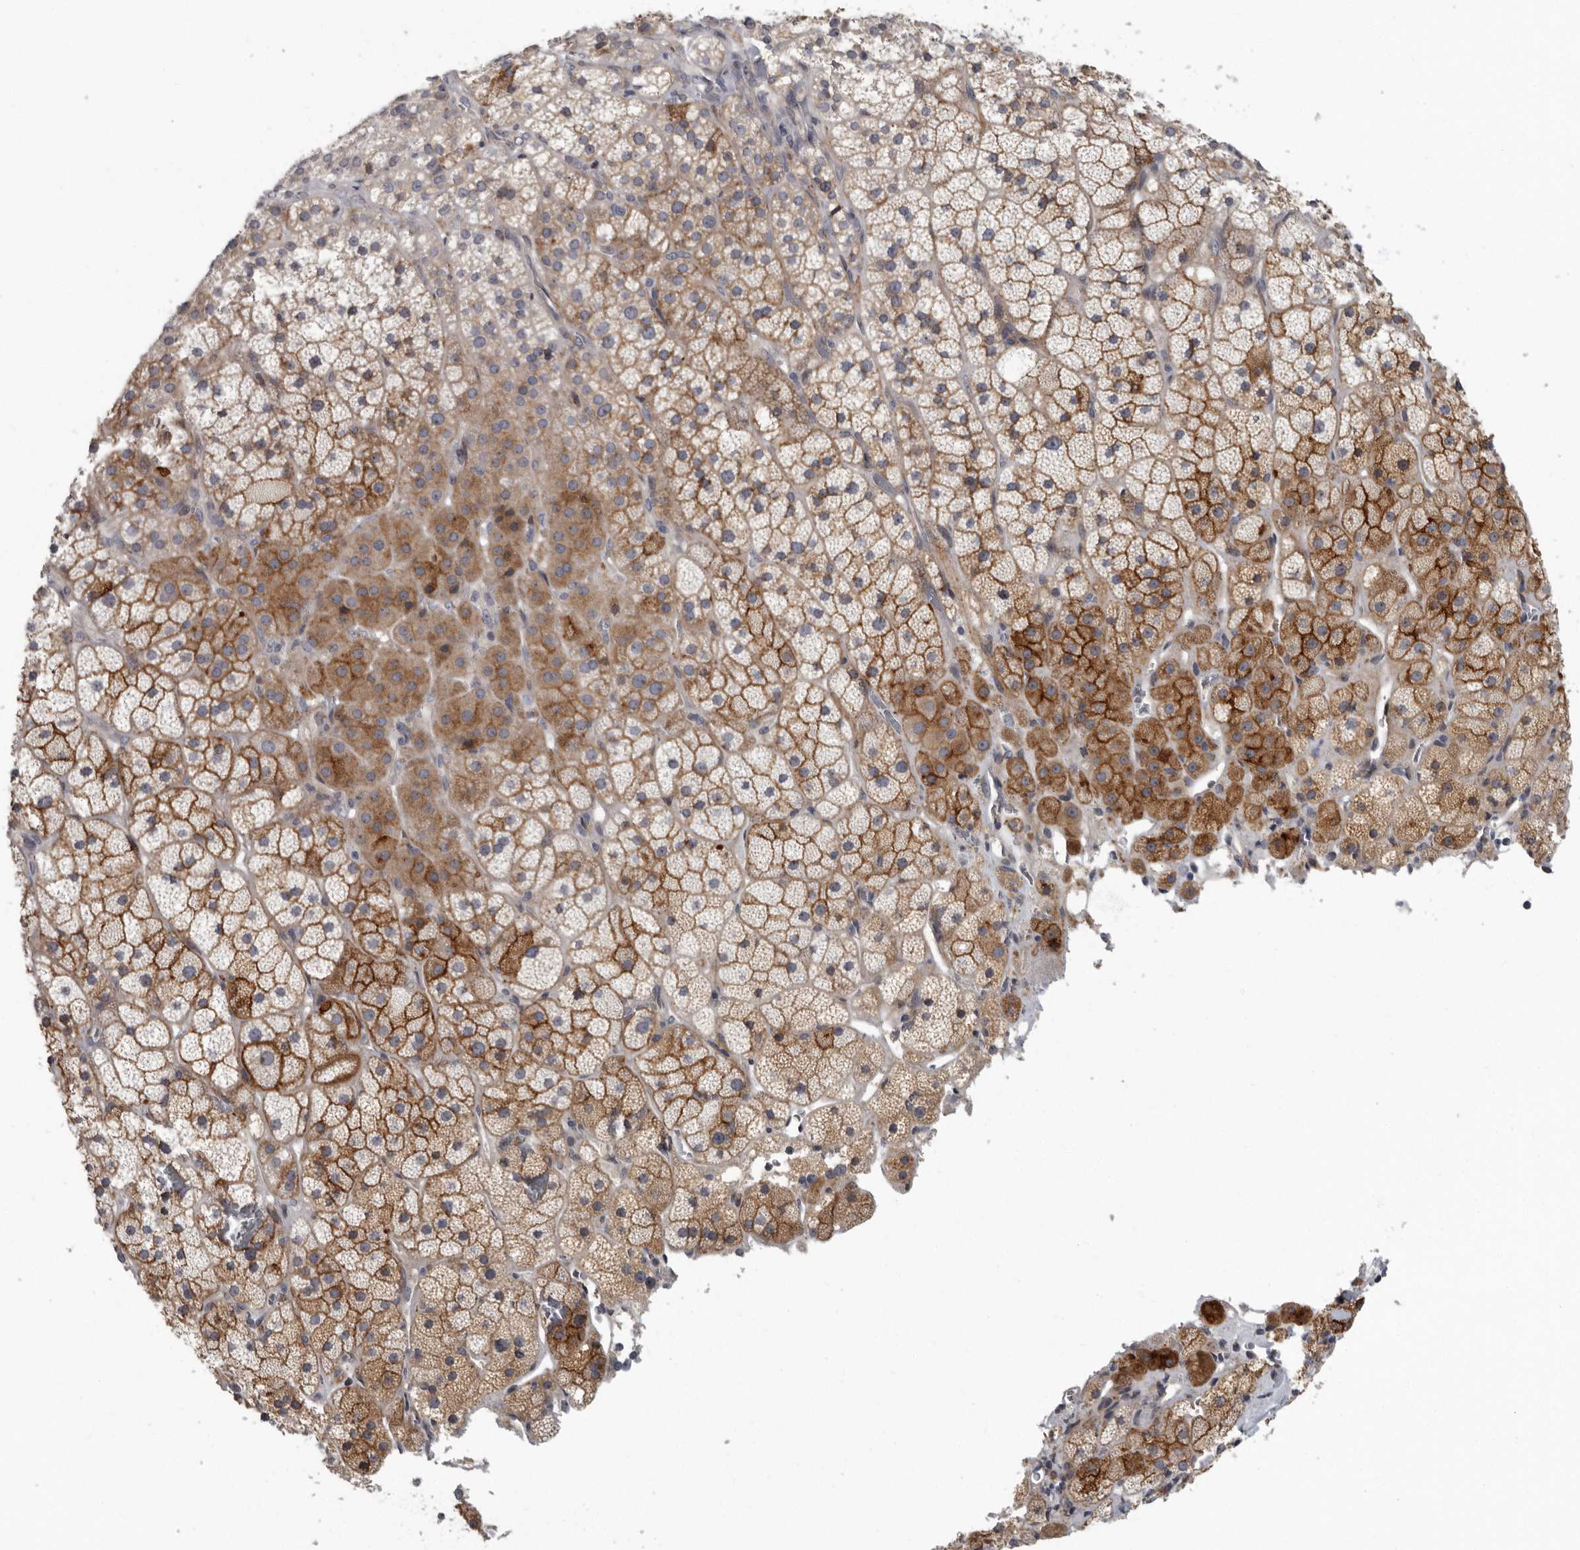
{"staining": {"intensity": "moderate", "quantity": ">75%", "location": "cytoplasmic/membranous"}, "tissue": "adrenal gland", "cell_type": "Glandular cells", "image_type": "normal", "snomed": [{"axis": "morphology", "description": "Normal tissue, NOS"}, {"axis": "topography", "description": "Adrenal gland"}], "caption": "Immunohistochemical staining of benign human adrenal gland shows >75% levels of moderate cytoplasmic/membranous protein positivity in approximately >75% of glandular cells.", "gene": "PDCD11", "patient": {"sex": "male", "age": 57}}